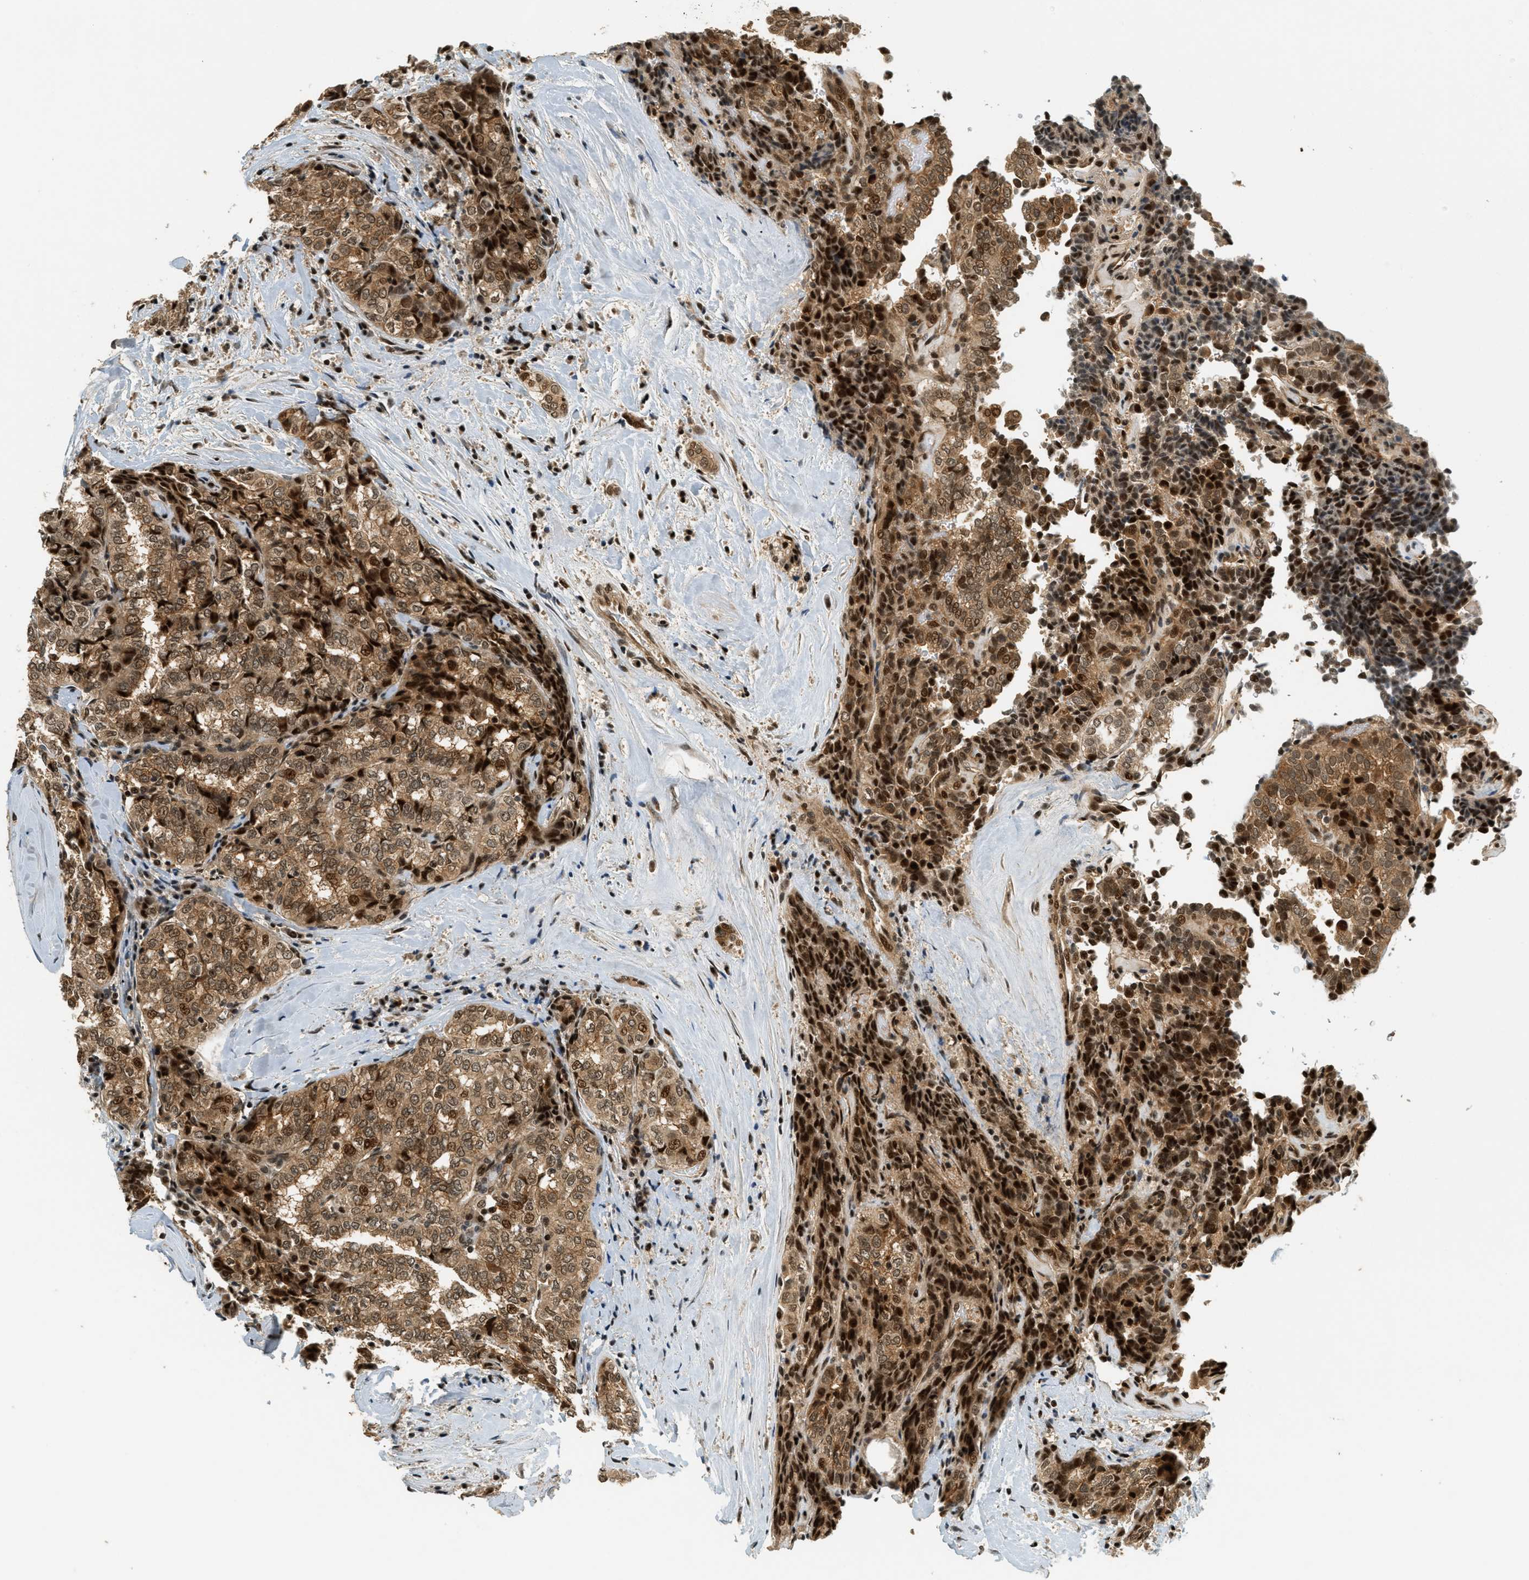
{"staining": {"intensity": "moderate", "quantity": ">75%", "location": "cytoplasmic/membranous,nuclear"}, "tissue": "thyroid cancer", "cell_type": "Tumor cells", "image_type": "cancer", "snomed": [{"axis": "morphology", "description": "Normal tissue, NOS"}, {"axis": "morphology", "description": "Papillary adenocarcinoma, NOS"}, {"axis": "topography", "description": "Thyroid gland"}], "caption": "A histopathology image of papillary adenocarcinoma (thyroid) stained for a protein shows moderate cytoplasmic/membranous and nuclear brown staining in tumor cells.", "gene": "FOXM1", "patient": {"sex": "female", "age": 30}}